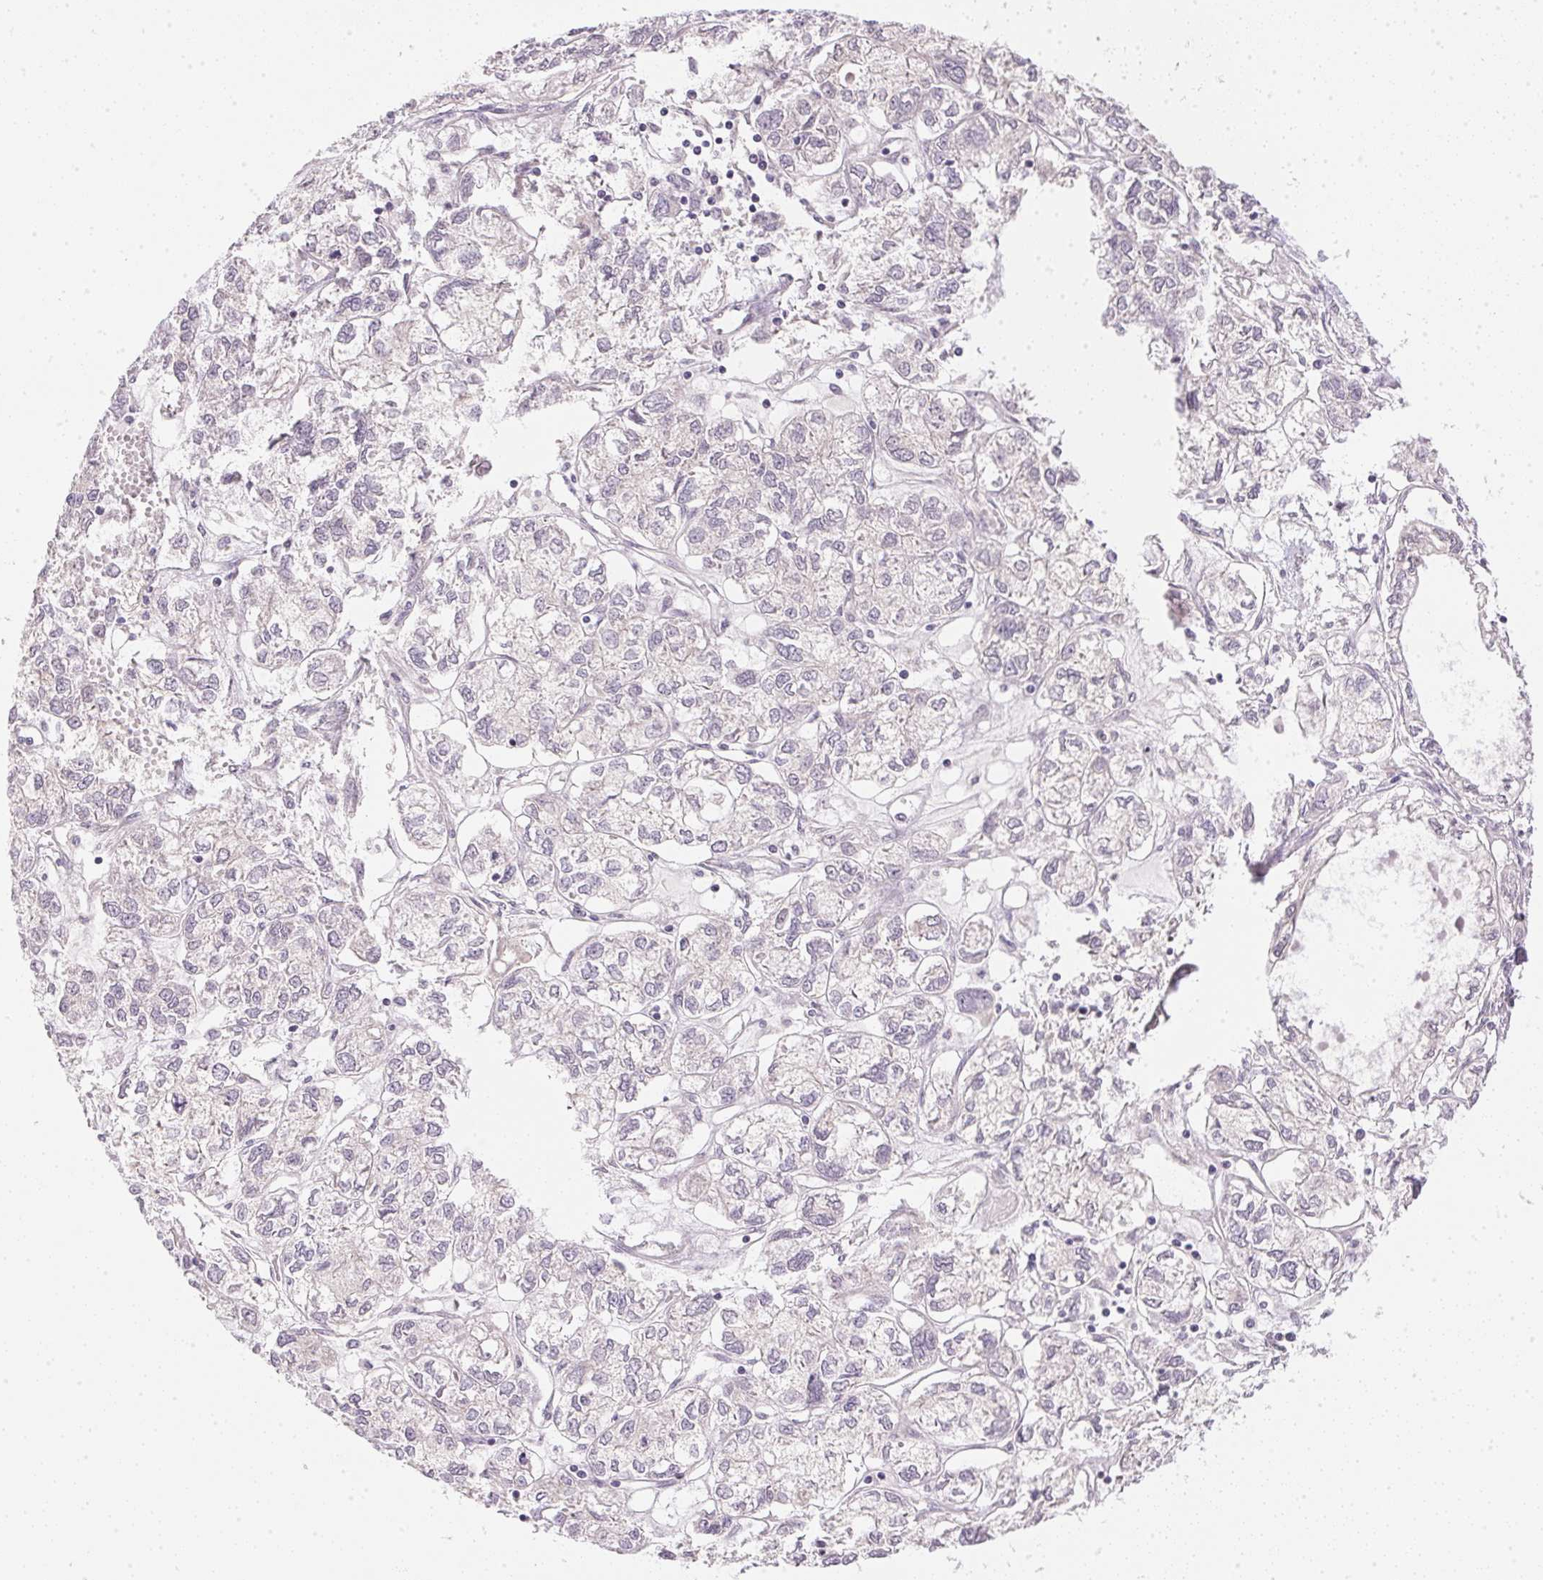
{"staining": {"intensity": "negative", "quantity": "none", "location": "none"}, "tissue": "ovarian cancer", "cell_type": "Tumor cells", "image_type": "cancer", "snomed": [{"axis": "morphology", "description": "Carcinoma, endometroid"}, {"axis": "topography", "description": "Ovary"}], "caption": "IHC photomicrograph of neoplastic tissue: ovarian endometroid carcinoma stained with DAB (3,3'-diaminobenzidine) exhibits no significant protein positivity in tumor cells.", "gene": "TTC23L", "patient": {"sex": "female", "age": 64}}